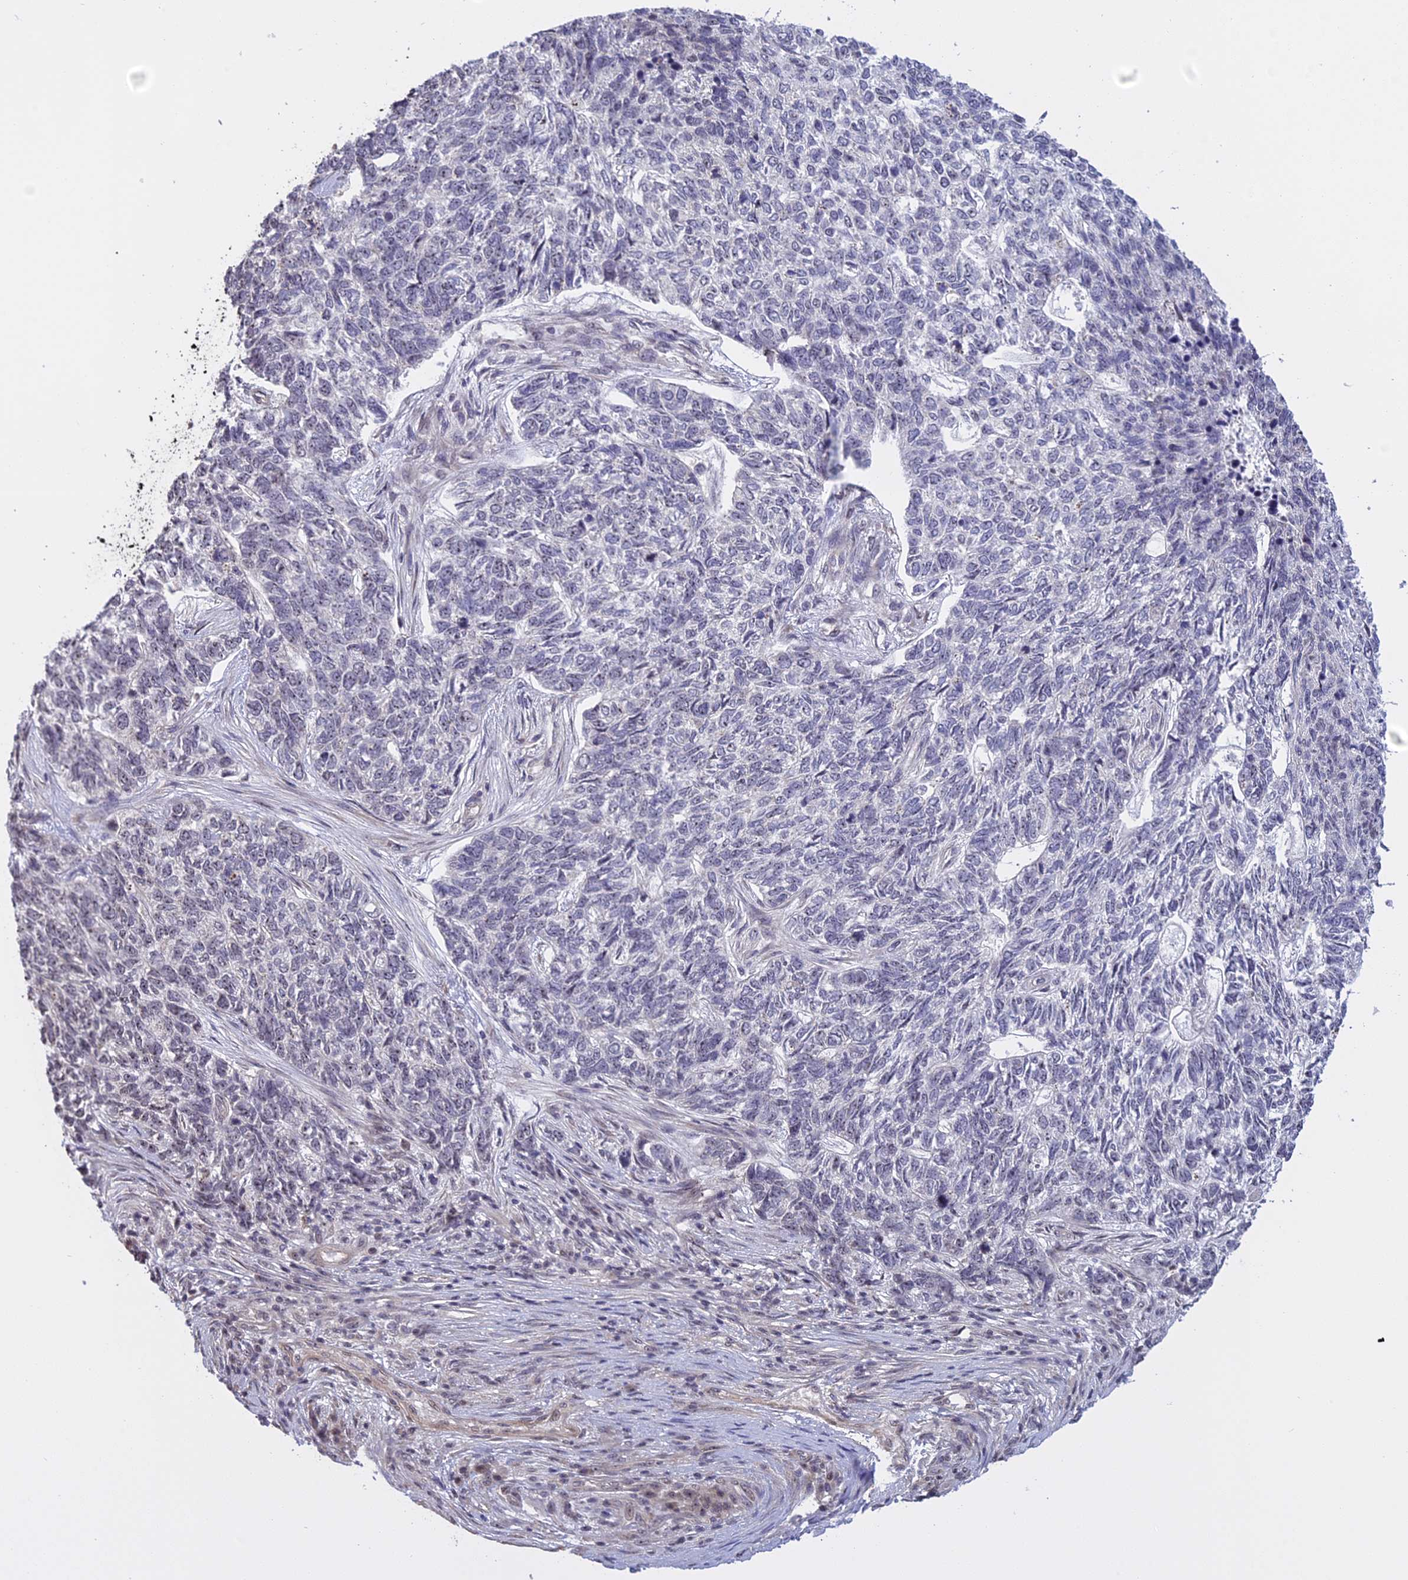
{"staining": {"intensity": "negative", "quantity": "none", "location": "none"}, "tissue": "skin cancer", "cell_type": "Tumor cells", "image_type": "cancer", "snomed": [{"axis": "morphology", "description": "Basal cell carcinoma"}, {"axis": "topography", "description": "Skin"}], "caption": "DAB (3,3'-diaminobenzidine) immunohistochemical staining of human skin cancer (basal cell carcinoma) reveals no significant positivity in tumor cells.", "gene": "MGA", "patient": {"sex": "female", "age": 65}}